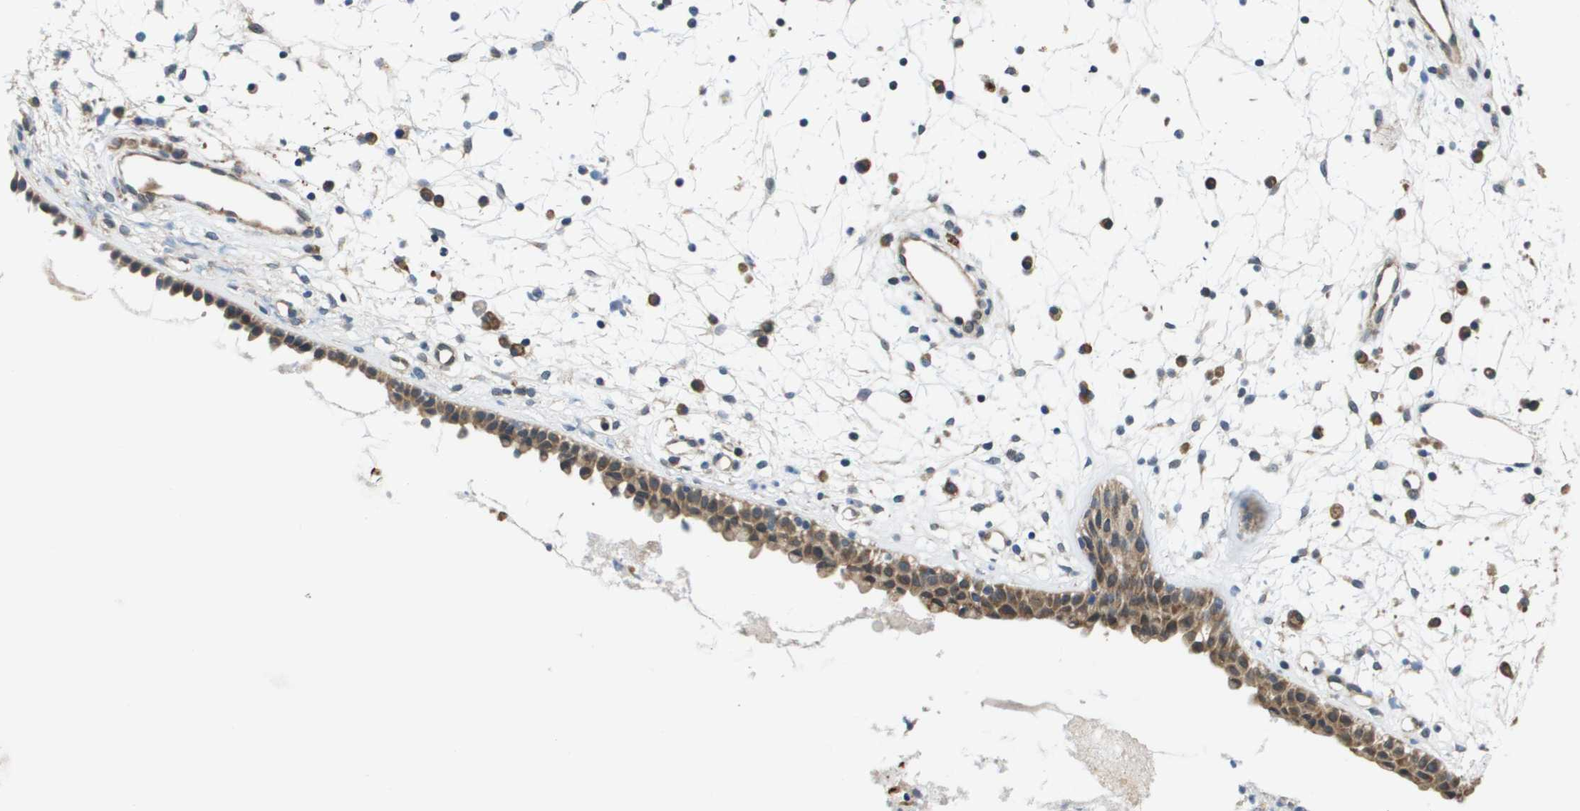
{"staining": {"intensity": "moderate", "quantity": ">75%", "location": "cytoplasmic/membranous"}, "tissue": "nasopharynx", "cell_type": "Respiratory epithelial cells", "image_type": "normal", "snomed": [{"axis": "morphology", "description": "Normal tissue, NOS"}, {"axis": "topography", "description": "Nasopharynx"}], "caption": "Protein expression analysis of benign nasopharynx displays moderate cytoplasmic/membranous positivity in about >75% of respiratory epithelial cells.", "gene": "SLC25A20", "patient": {"sex": "male", "age": 21}}